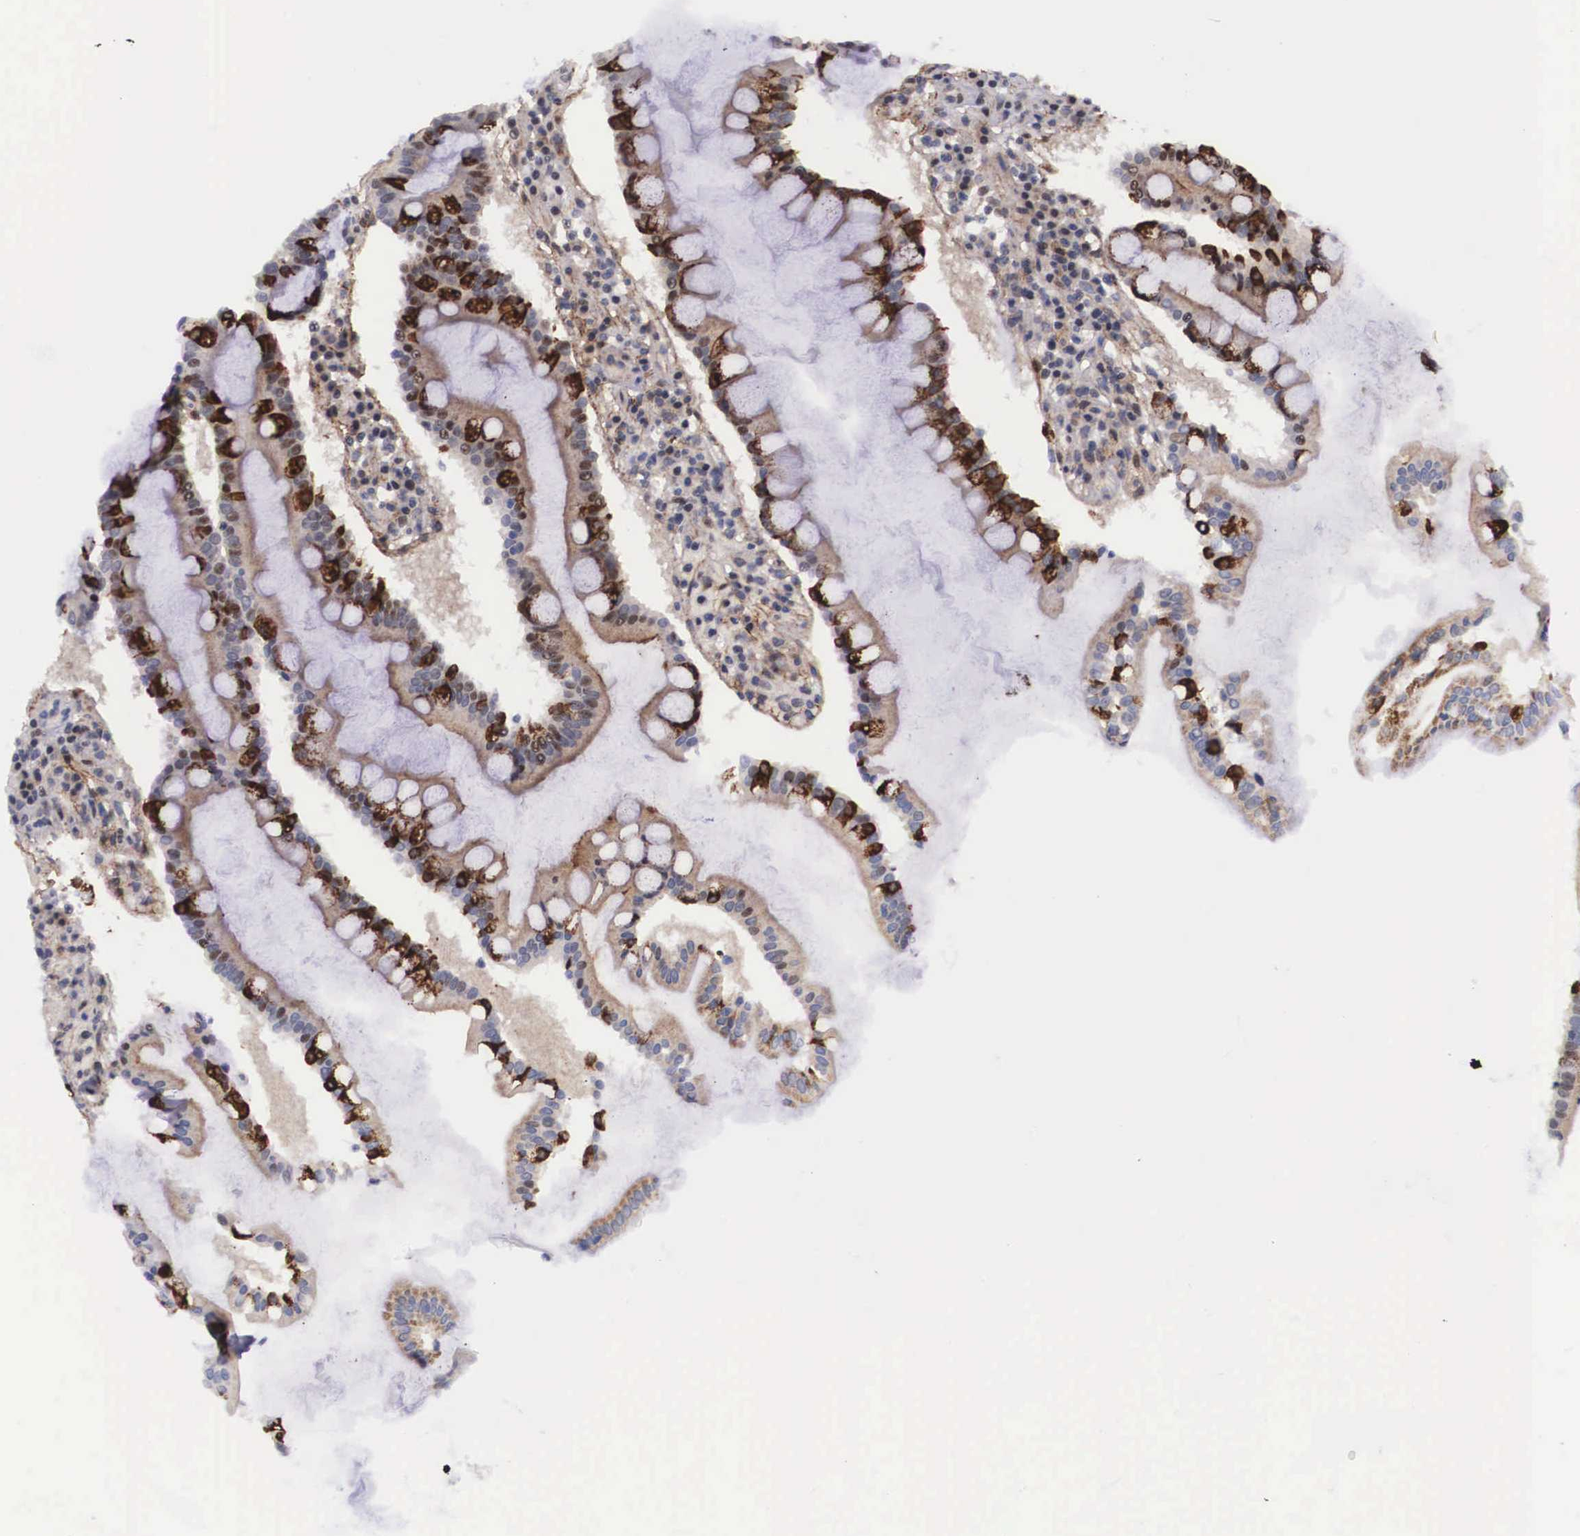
{"staining": {"intensity": "strong", "quantity": ">75%", "location": "cytoplasmic/membranous,nuclear"}, "tissue": "duodenum", "cell_type": "Glandular cells", "image_type": "normal", "snomed": [{"axis": "morphology", "description": "Normal tissue, NOS"}, {"axis": "topography", "description": "Duodenum"}], "caption": "IHC image of benign duodenum: duodenum stained using immunohistochemistry (IHC) reveals high levels of strong protein expression localized specifically in the cytoplasmic/membranous,nuclear of glandular cells, appearing as a cytoplasmic/membranous,nuclear brown color.", "gene": "EMID1", "patient": {"sex": "male", "age": 73}}